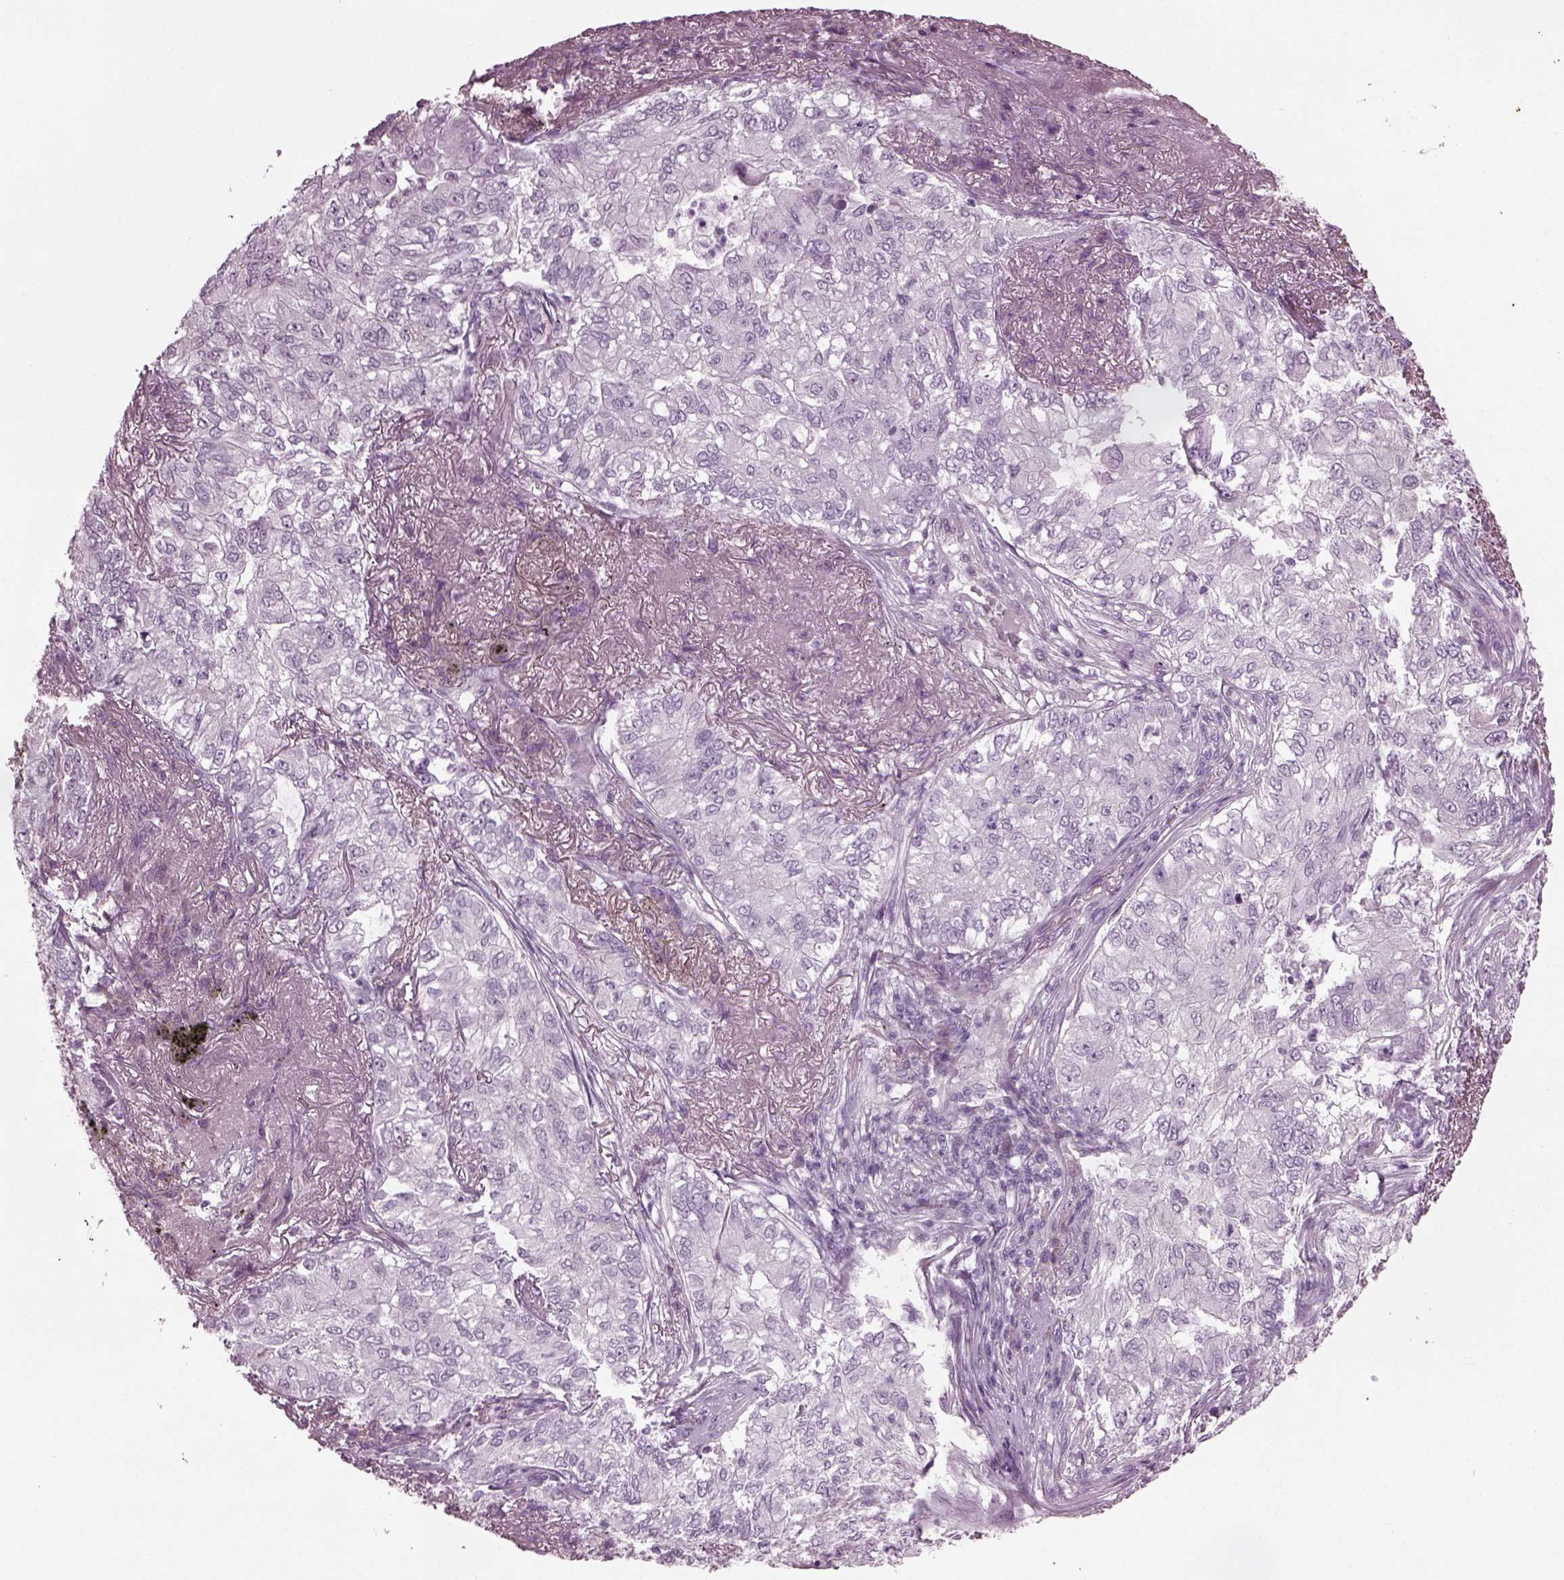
{"staining": {"intensity": "negative", "quantity": "none", "location": "none"}, "tissue": "lung cancer", "cell_type": "Tumor cells", "image_type": "cancer", "snomed": [{"axis": "morphology", "description": "Adenocarcinoma, NOS"}, {"axis": "topography", "description": "Lung"}], "caption": "Immunohistochemical staining of adenocarcinoma (lung) shows no significant staining in tumor cells.", "gene": "CABP5", "patient": {"sex": "female", "age": 73}}